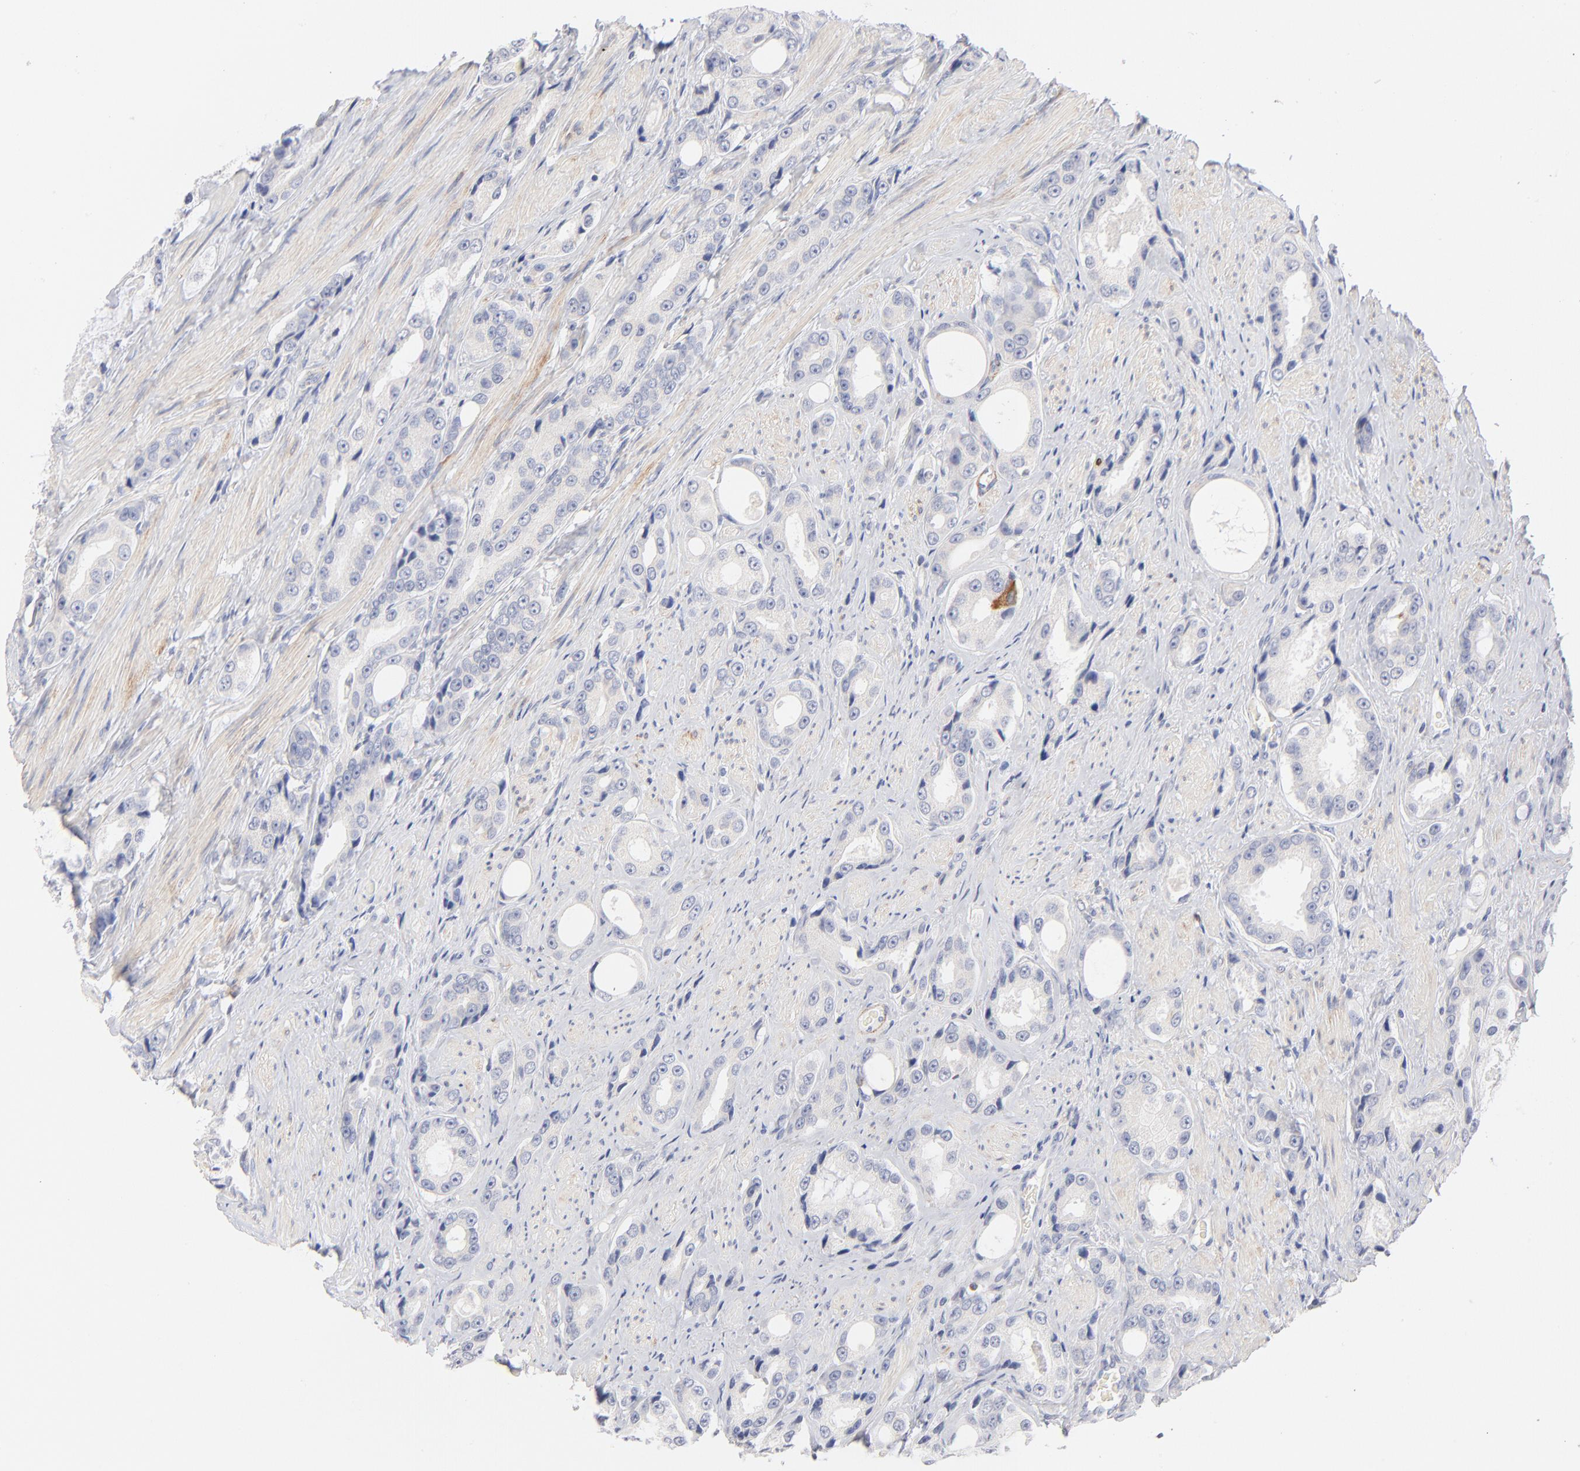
{"staining": {"intensity": "negative", "quantity": "none", "location": "none"}, "tissue": "prostate cancer", "cell_type": "Tumor cells", "image_type": "cancer", "snomed": [{"axis": "morphology", "description": "Adenocarcinoma, Medium grade"}, {"axis": "topography", "description": "Prostate"}], "caption": "A high-resolution photomicrograph shows immunohistochemistry staining of prostate cancer, which displays no significant expression in tumor cells.", "gene": "MID1", "patient": {"sex": "male", "age": 60}}